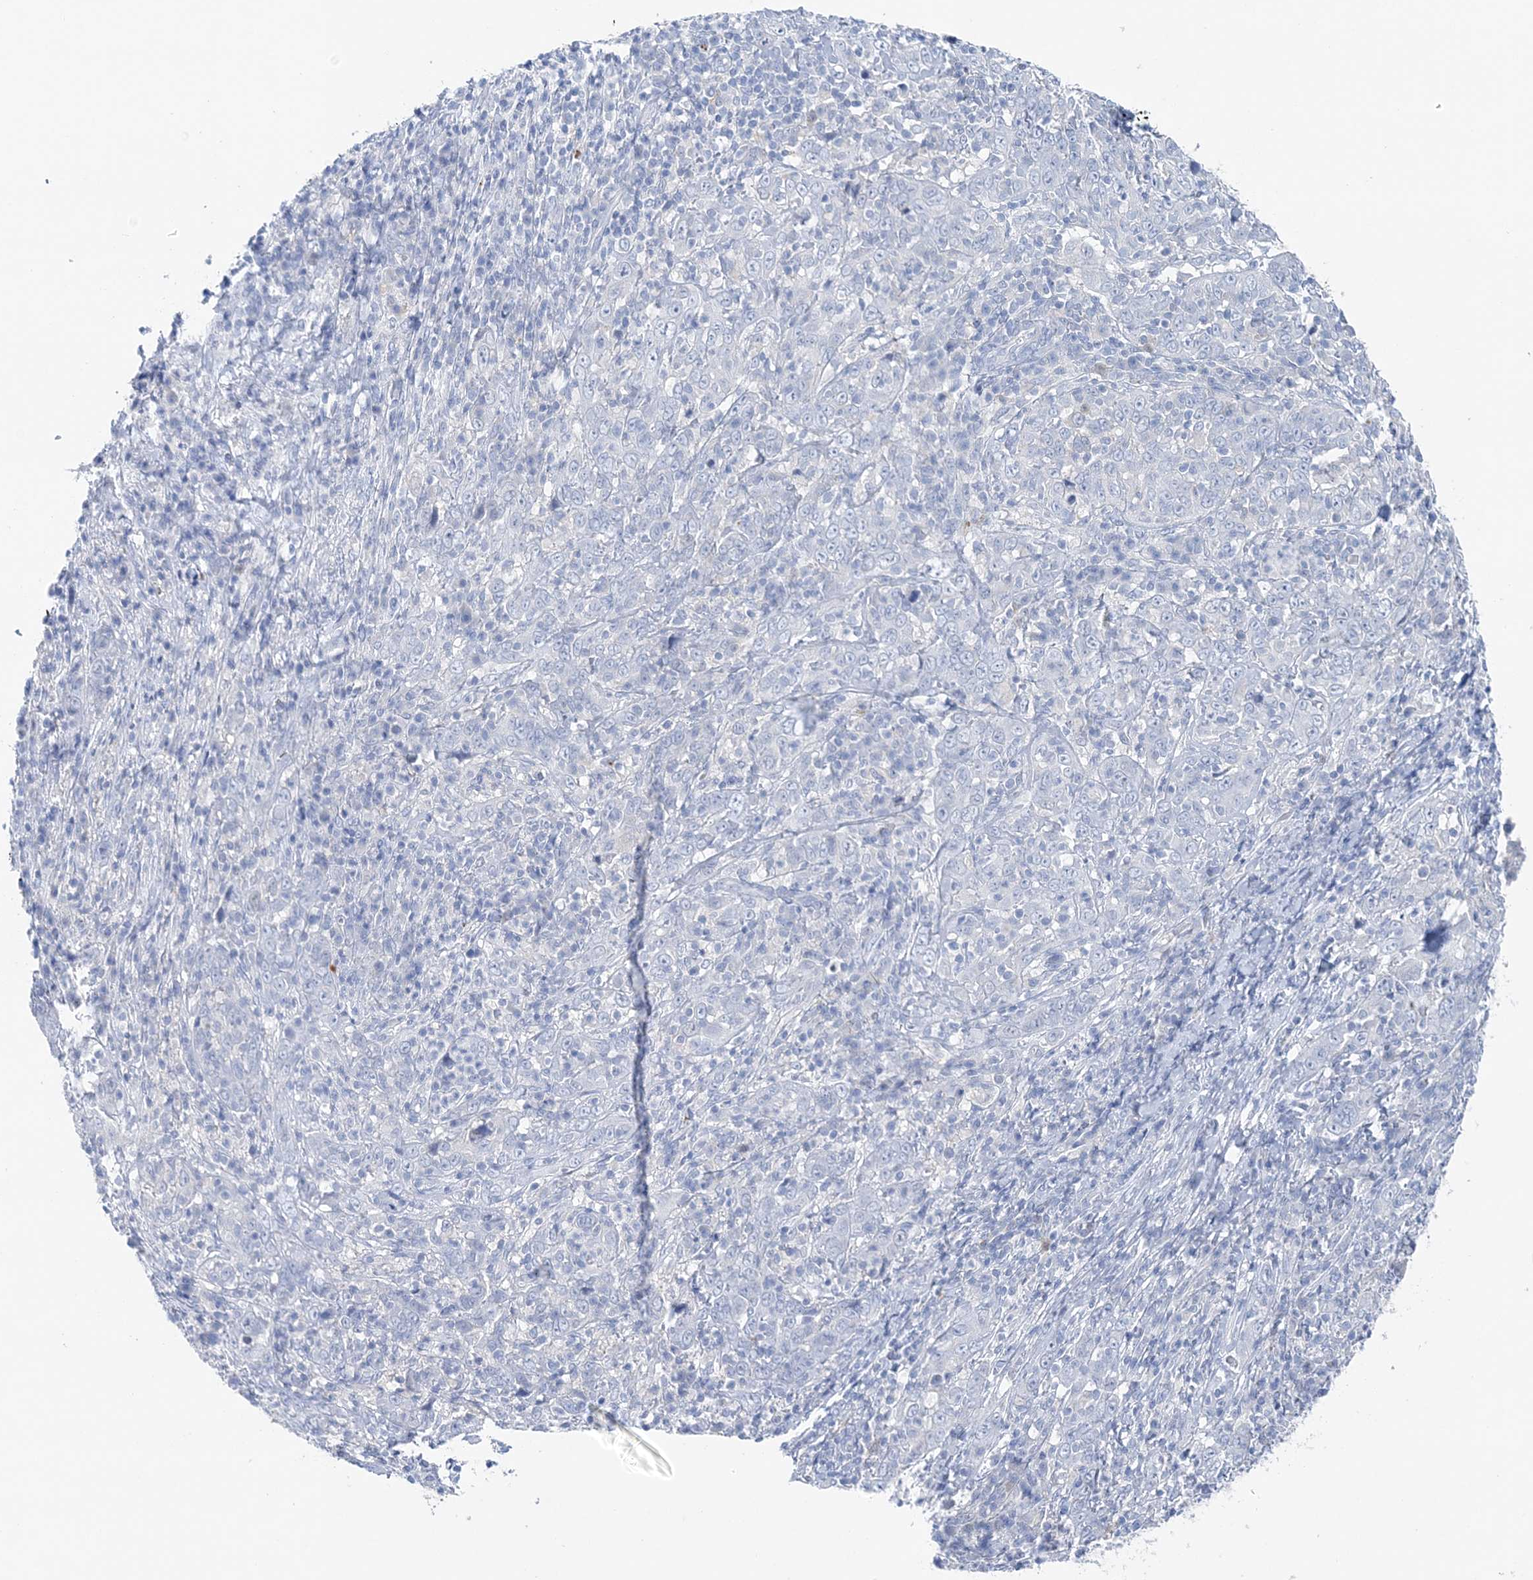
{"staining": {"intensity": "negative", "quantity": "none", "location": "none"}, "tissue": "cervical cancer", "cell_type": "Tumor cells", "image_type": "cancer", "snomed": [{"axis": "morphology", "description": "Squamous cell carcinoma, NOS"}, {"axis": "topography", "description": "Cervix"}], "caption": "Tumor cells show no significant protein positivity in cervical cancer (squamous cell carcinoma). (Brightfield microscopy of DAB immunohistochemistry at high magnification).", "gene": "HMGCS1", "patient": {"sex": "female", "age": 46}}